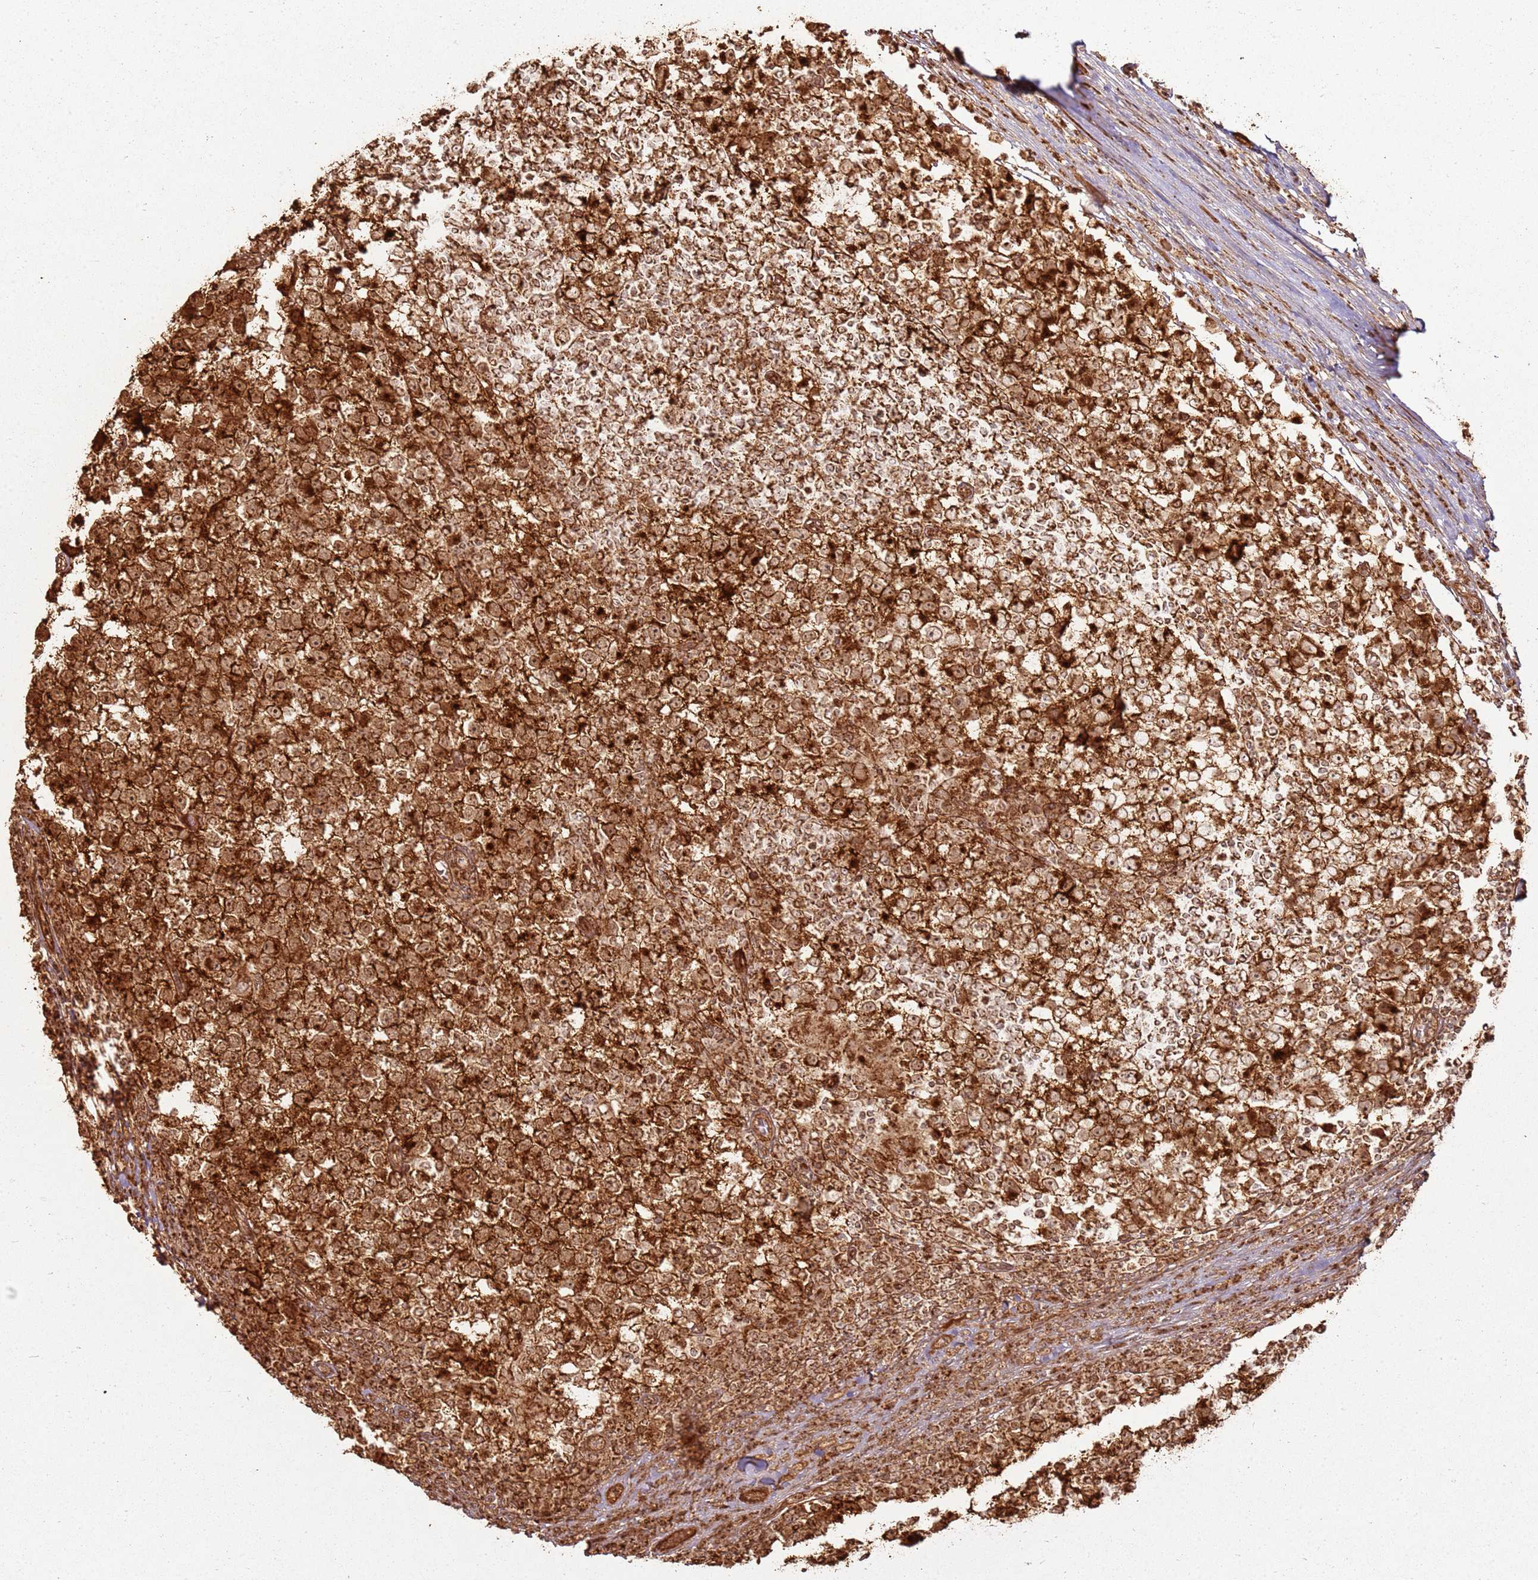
{"staining": {"intensity": "strong", "quantity": ">75%", "location": "cytoplasmic/membranous,nuclear"}, "tissue": "testis cancer", "cell_type": "Tumor cells", "image_type": "cancer", "snomed": [{"axis": "morphology", "description": "Seminoma, NOS"}, {"axis": "topography", "description": "Testis"}], "caption": "Immunohistochemical staining of testis cancer (seminoma) reveals high levels of strong cytoplasmic/membranous and nuclear protein positivity in approximately >75% of tumor cells. The staining was performed using DAB (3,3'-diaminobenzidine), with brown indicating positive protein expression. Nuclei are stained blue with hematoxylin.", "gene": "MRPS6", "patient": {"sex": "male", "age": 65}}